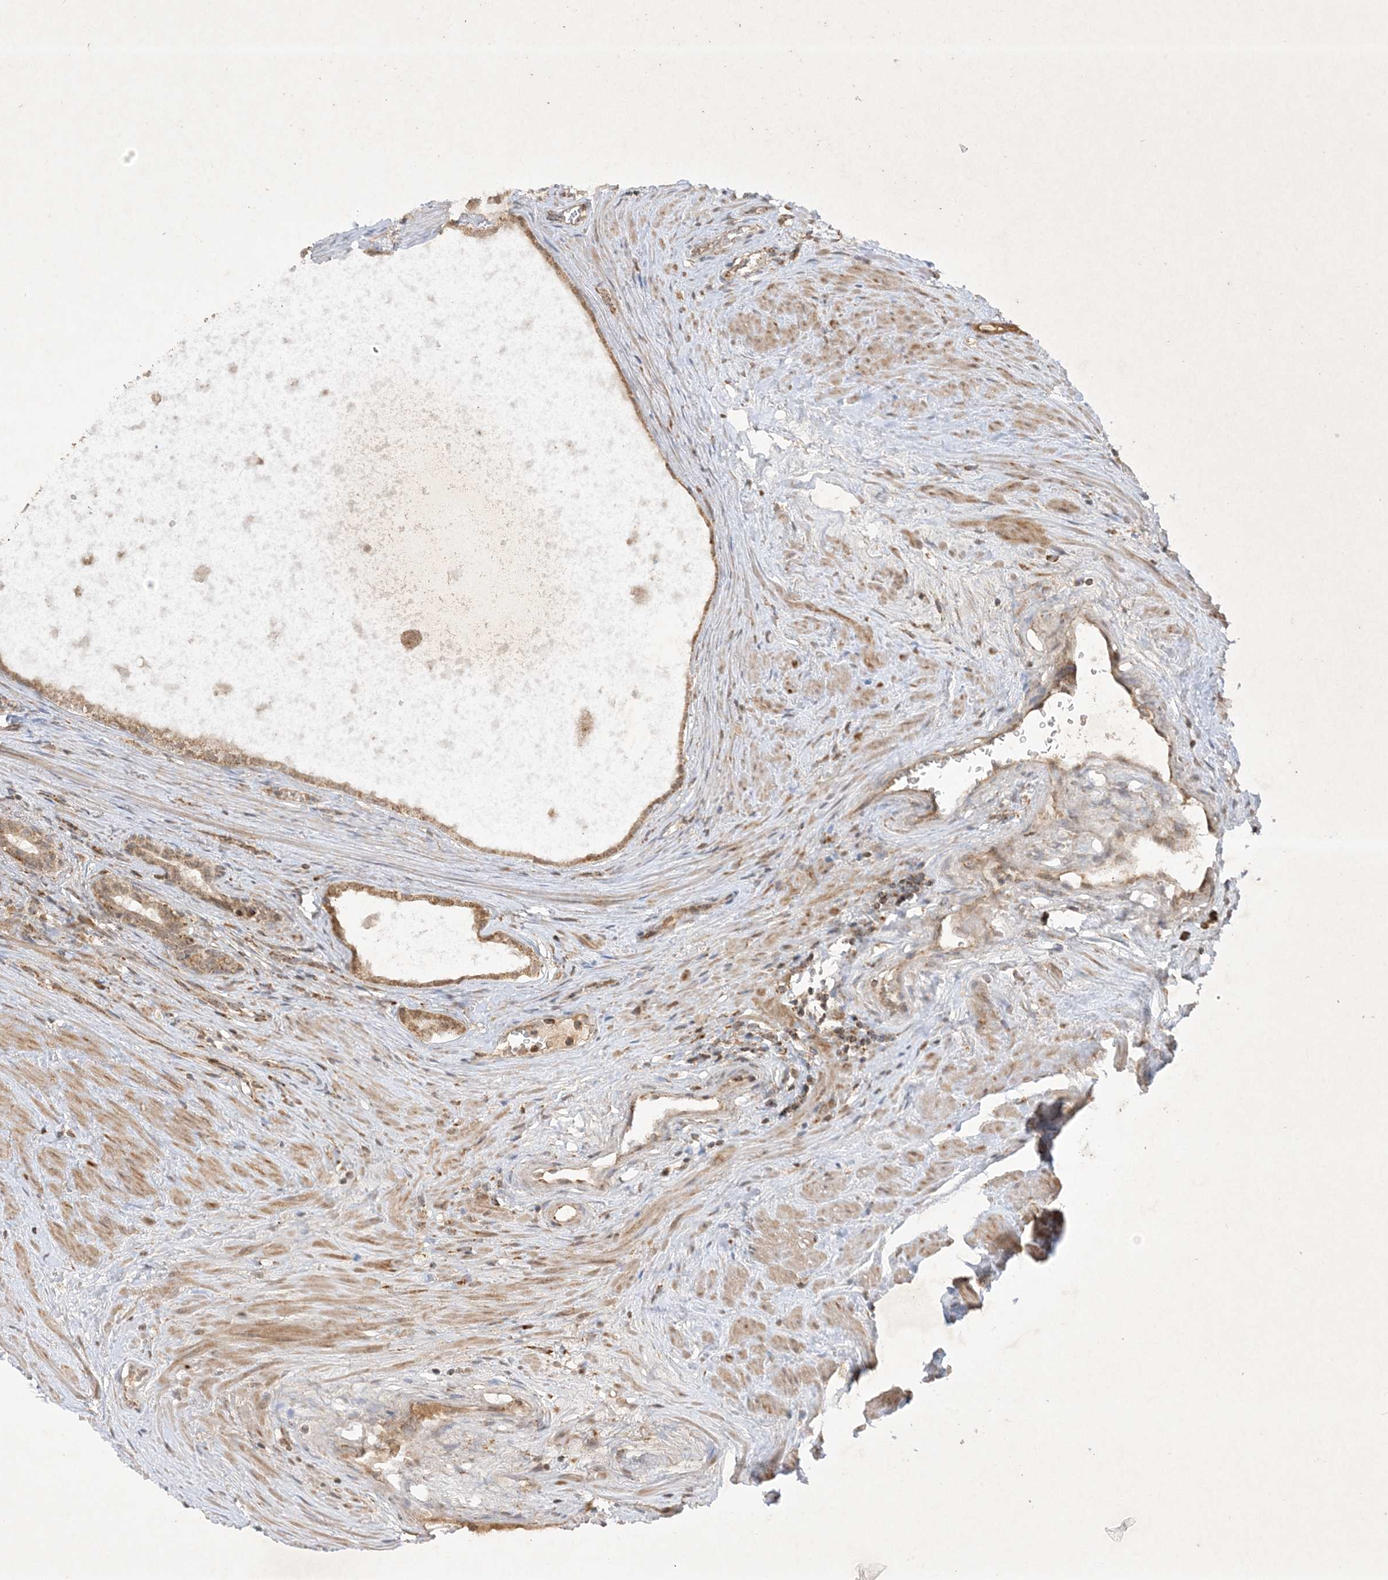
{"staining": {"intensity": "moderate", "quantity": ">75%", "location": "cytoplasmic/membranous"}, "tissue": "prostate cancer", "cell_type": "Tumor cells", "image_type": "cancer", "snomed": [{"axis": "morphology", "description": "Adenocarcinoma, High grade"}, {"axis": "topography", "description": "Prostate"}], "caption": "Tumor cells exhibit moderate cytoplasmic/membranous expression in approximately >75% of cells in prostate cancer. The protein is stained brown, and the nuclei are stained in blue (DAB IHC with brightfield microscopy, high magnification).", "gene": "NDUFAF3", "patient": {"sex": "male", "age": 68}}